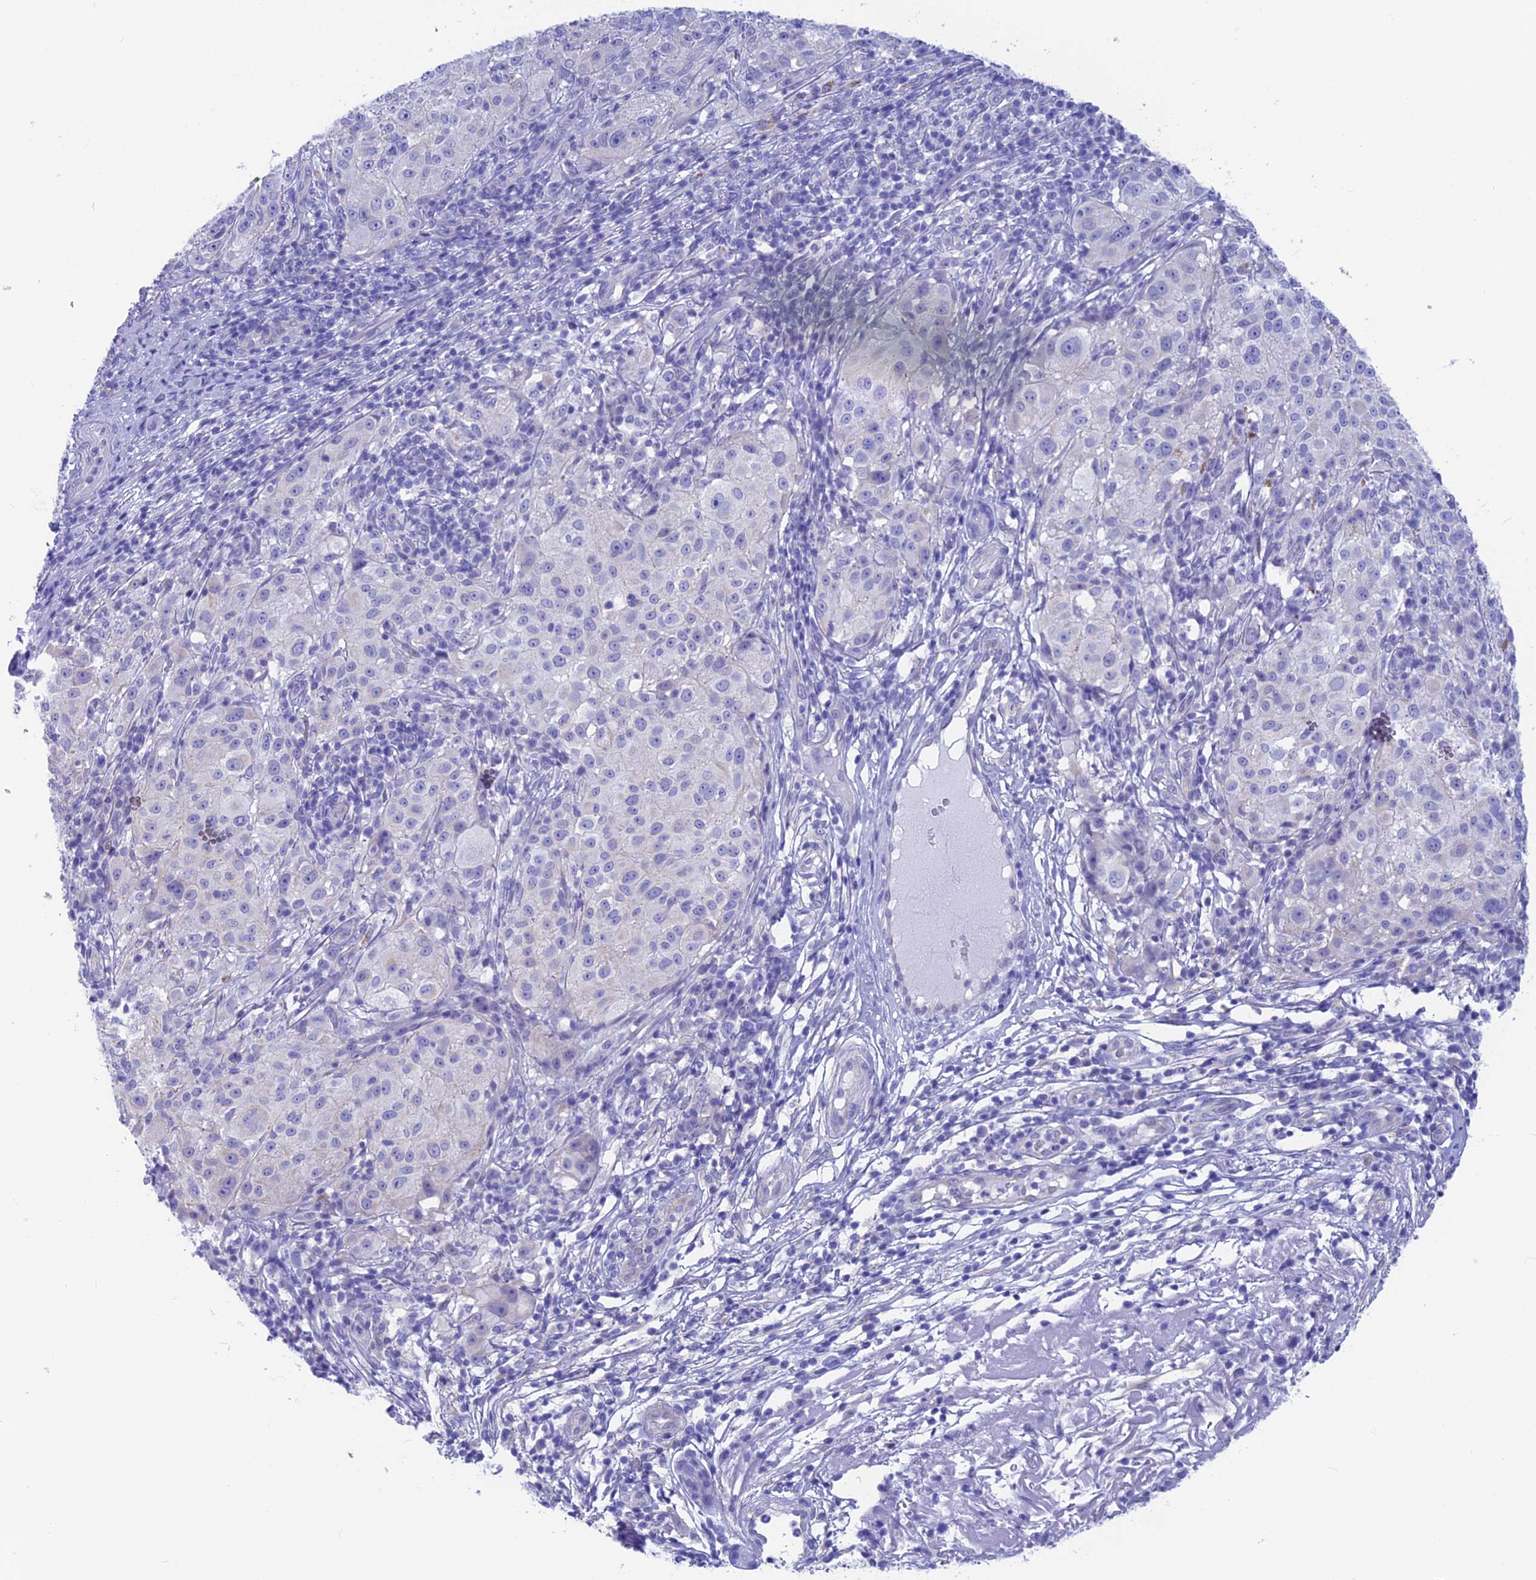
{"staining": {"intensity": "negative", "quantity": "none", "location": "none"}, "tissue": "melanoma", "cell_type": "Tumor cells", "image_type": "cancer", "snomed": [{"axis": "morphology", "description": "Necrosis, NOS"}, {"axis": "morphology", "description": "Malignant melanoma, NOS"}, {"axis": "topography", "description": "Skin"}], "caption": "A high-resolution image shows immunohistochemistry (IHC) staining of melanoma, which exhibits no significant positivity in tumor cells.", "gene": "GNGT2", "patient": {"sex": "female", "age": 87}}